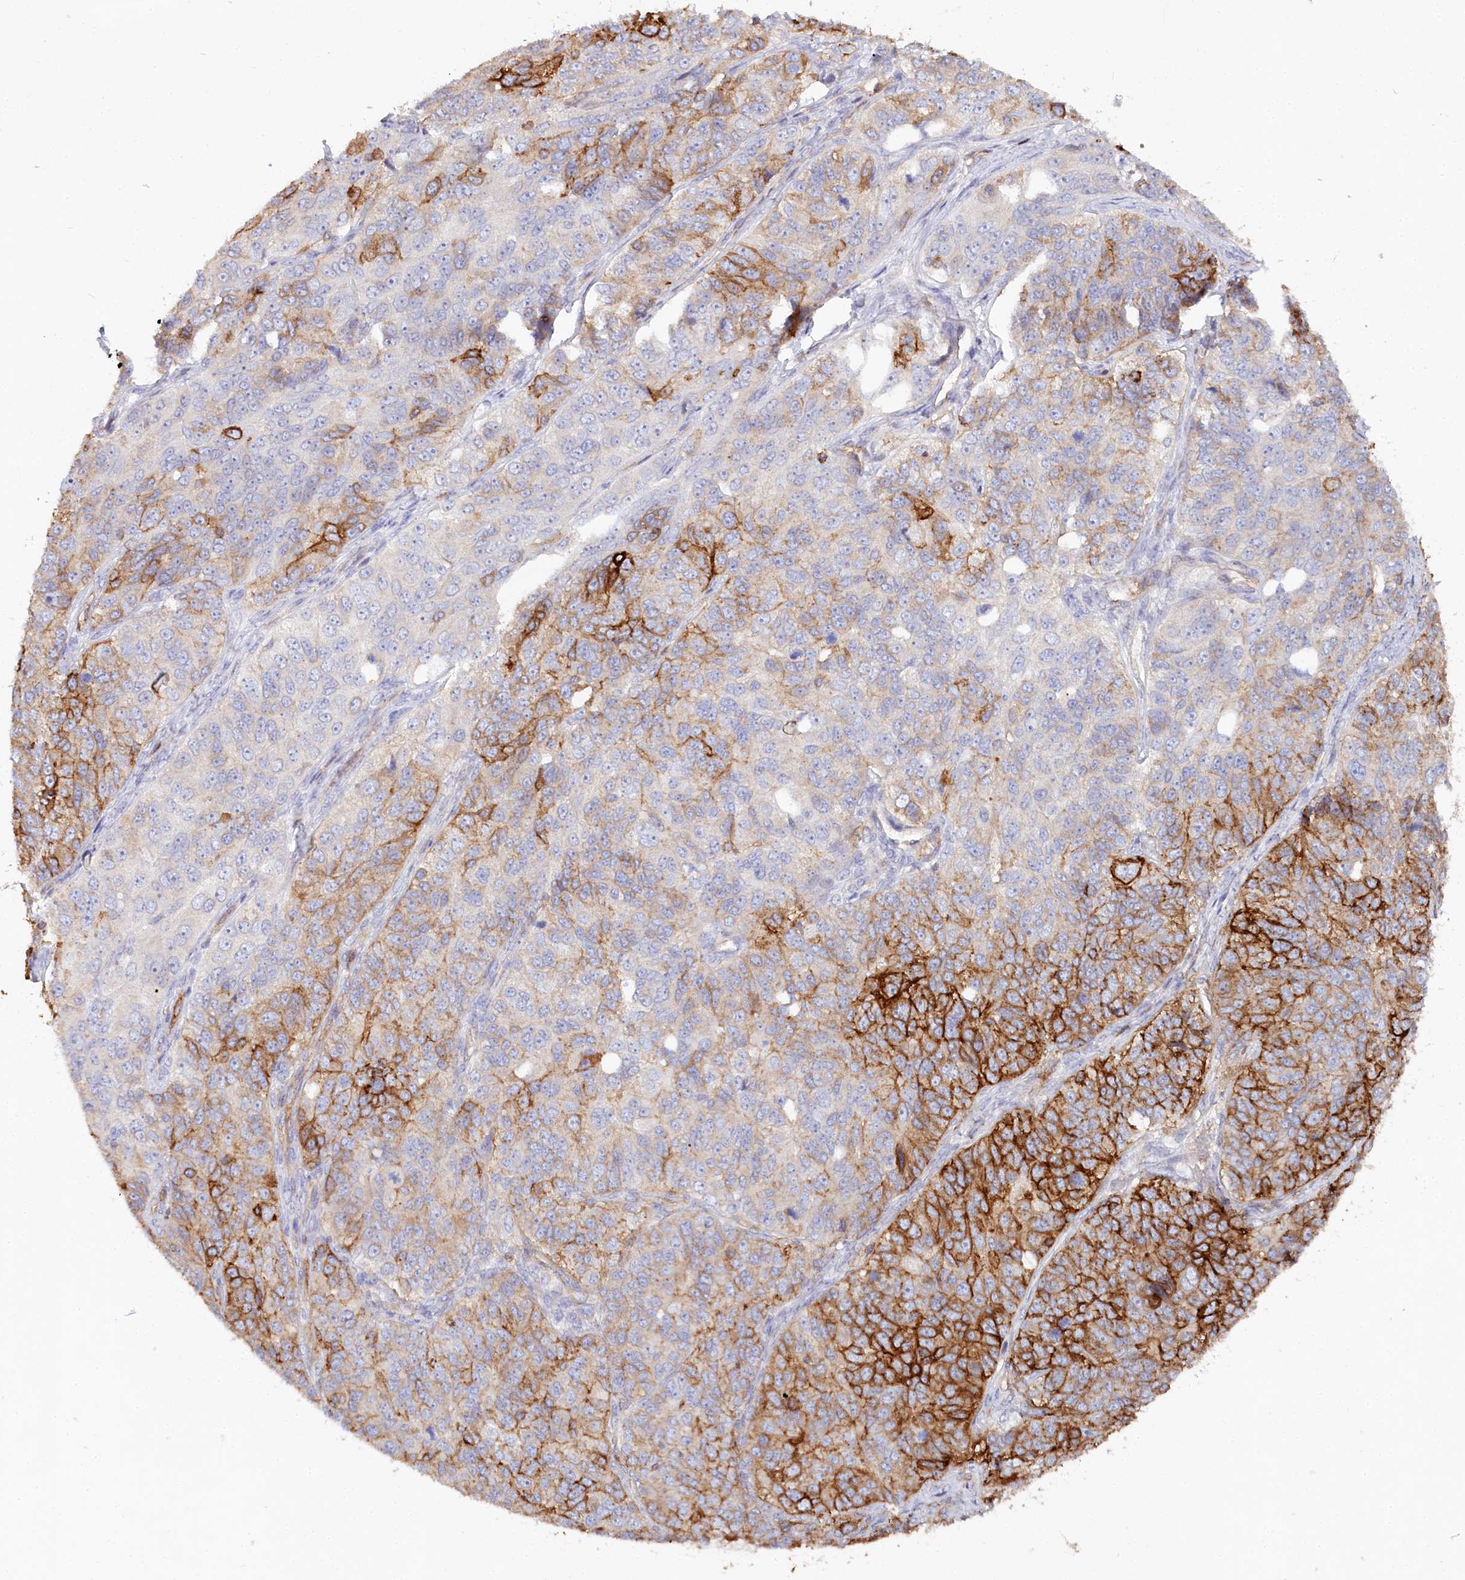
{"staining": {"intensity": "strong", "quantity": "25%-75%", "location": "cytoplasmic/membranous"}, "tissue": "ovarian cancer", "cell_type": "Tumor cells", "image_type": "cancer", "snomed": [{"axis": "morphology", "description": "Carcinoma, endometroid"}, {"axis": "topography", "description": "Ovary"}], "caption": "Immunohistochemistry image of human ovarian cancer stained for a protein (brown), which displays high levels of strong cytoplasmic/membranous staining in approximately 25%-75% of tumor cells.", "gene": "RBP5", "patient": {"sex": "female", "age": 51}}